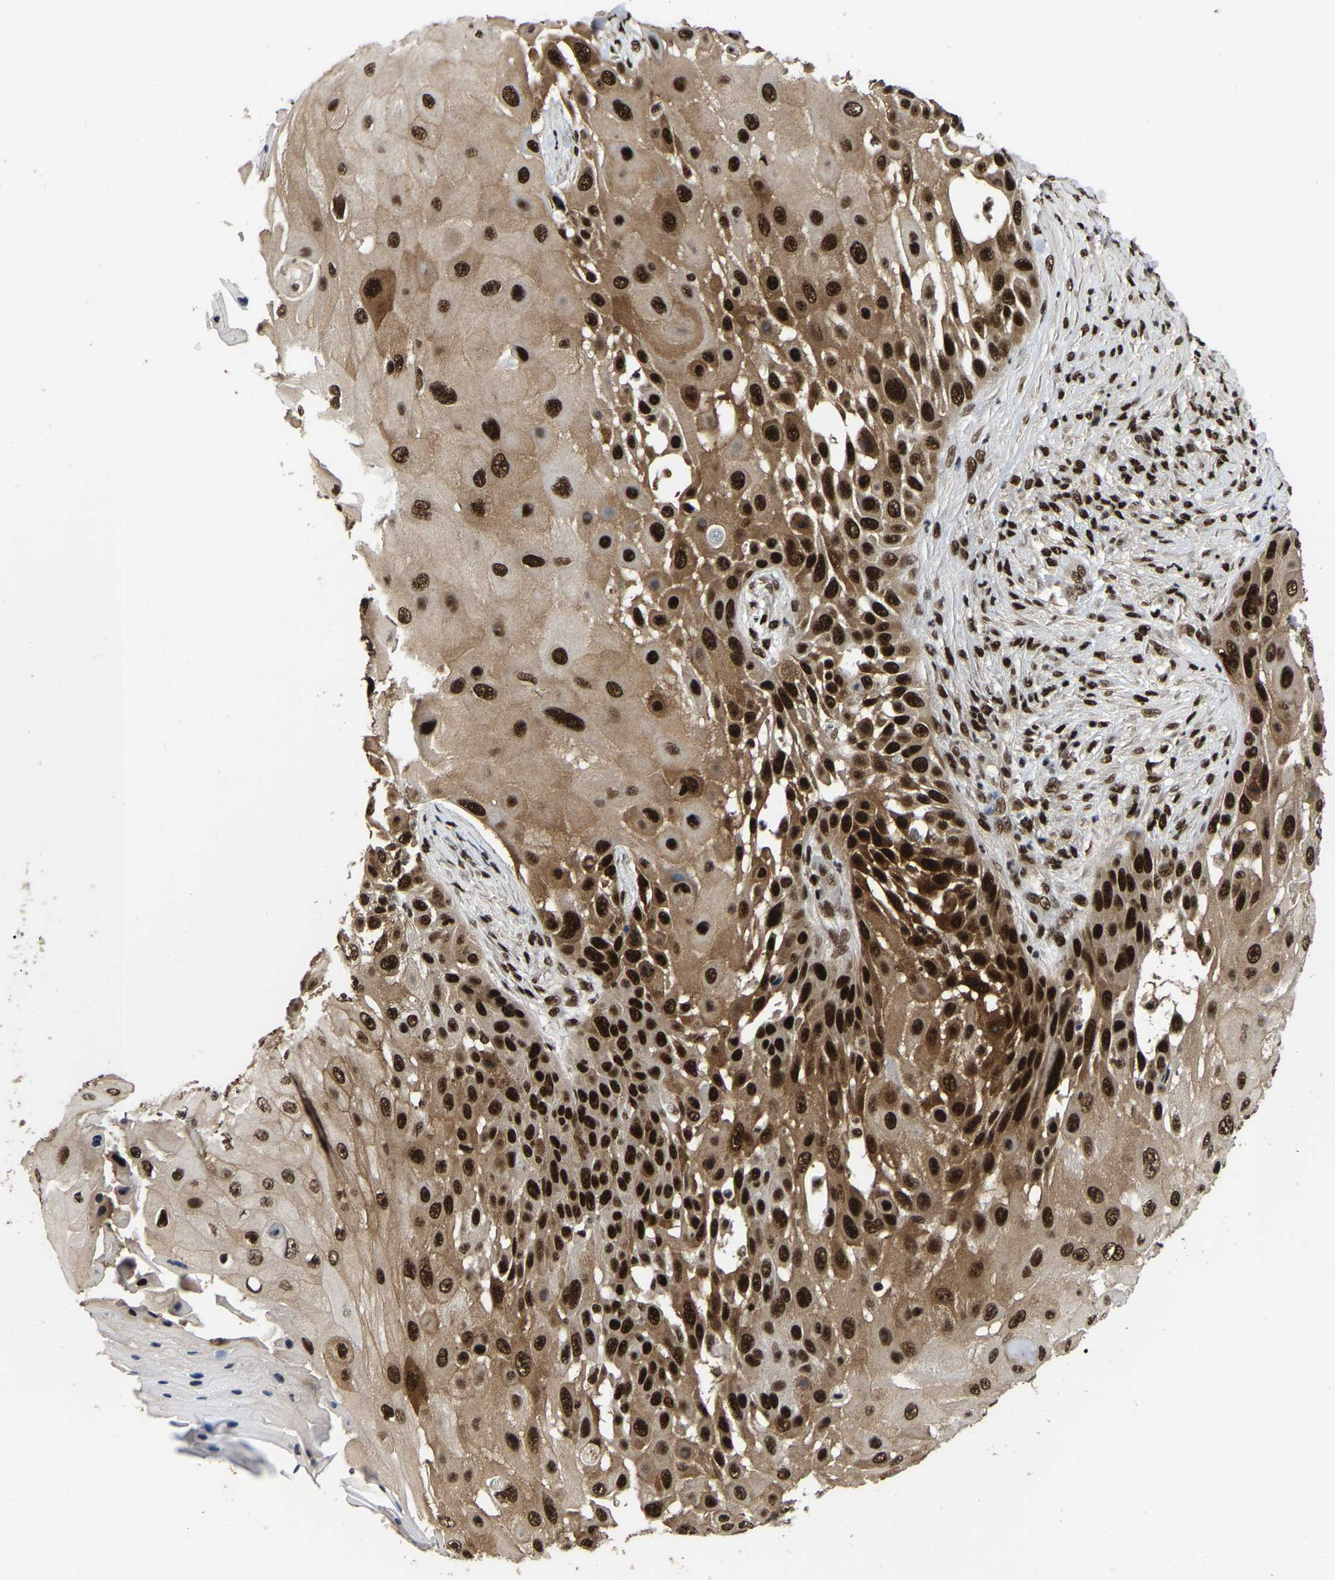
{"staining": {"intensity": "strong", "quantity": ">75%", "location": "cytoplasmic/membranous,nuclear"}, "tissue": "skin cancer", "cell_type": "Tumor cells", "image_type": "cancer", "snomed": [{"axis": "morphology", "description": "Squamous cell carcinoma, NOS"}, {"axis": "topography", "description": "Skin"}], "caption": "This is a histology image of immunohistochemistry (IHC) staining of skin cancer, which shows strong staining in the cytoplasmic/membranous and nuclear of tumor cells.", "gene": "TBL1XR1", "patient": {"sex": "female", "age": 44}}